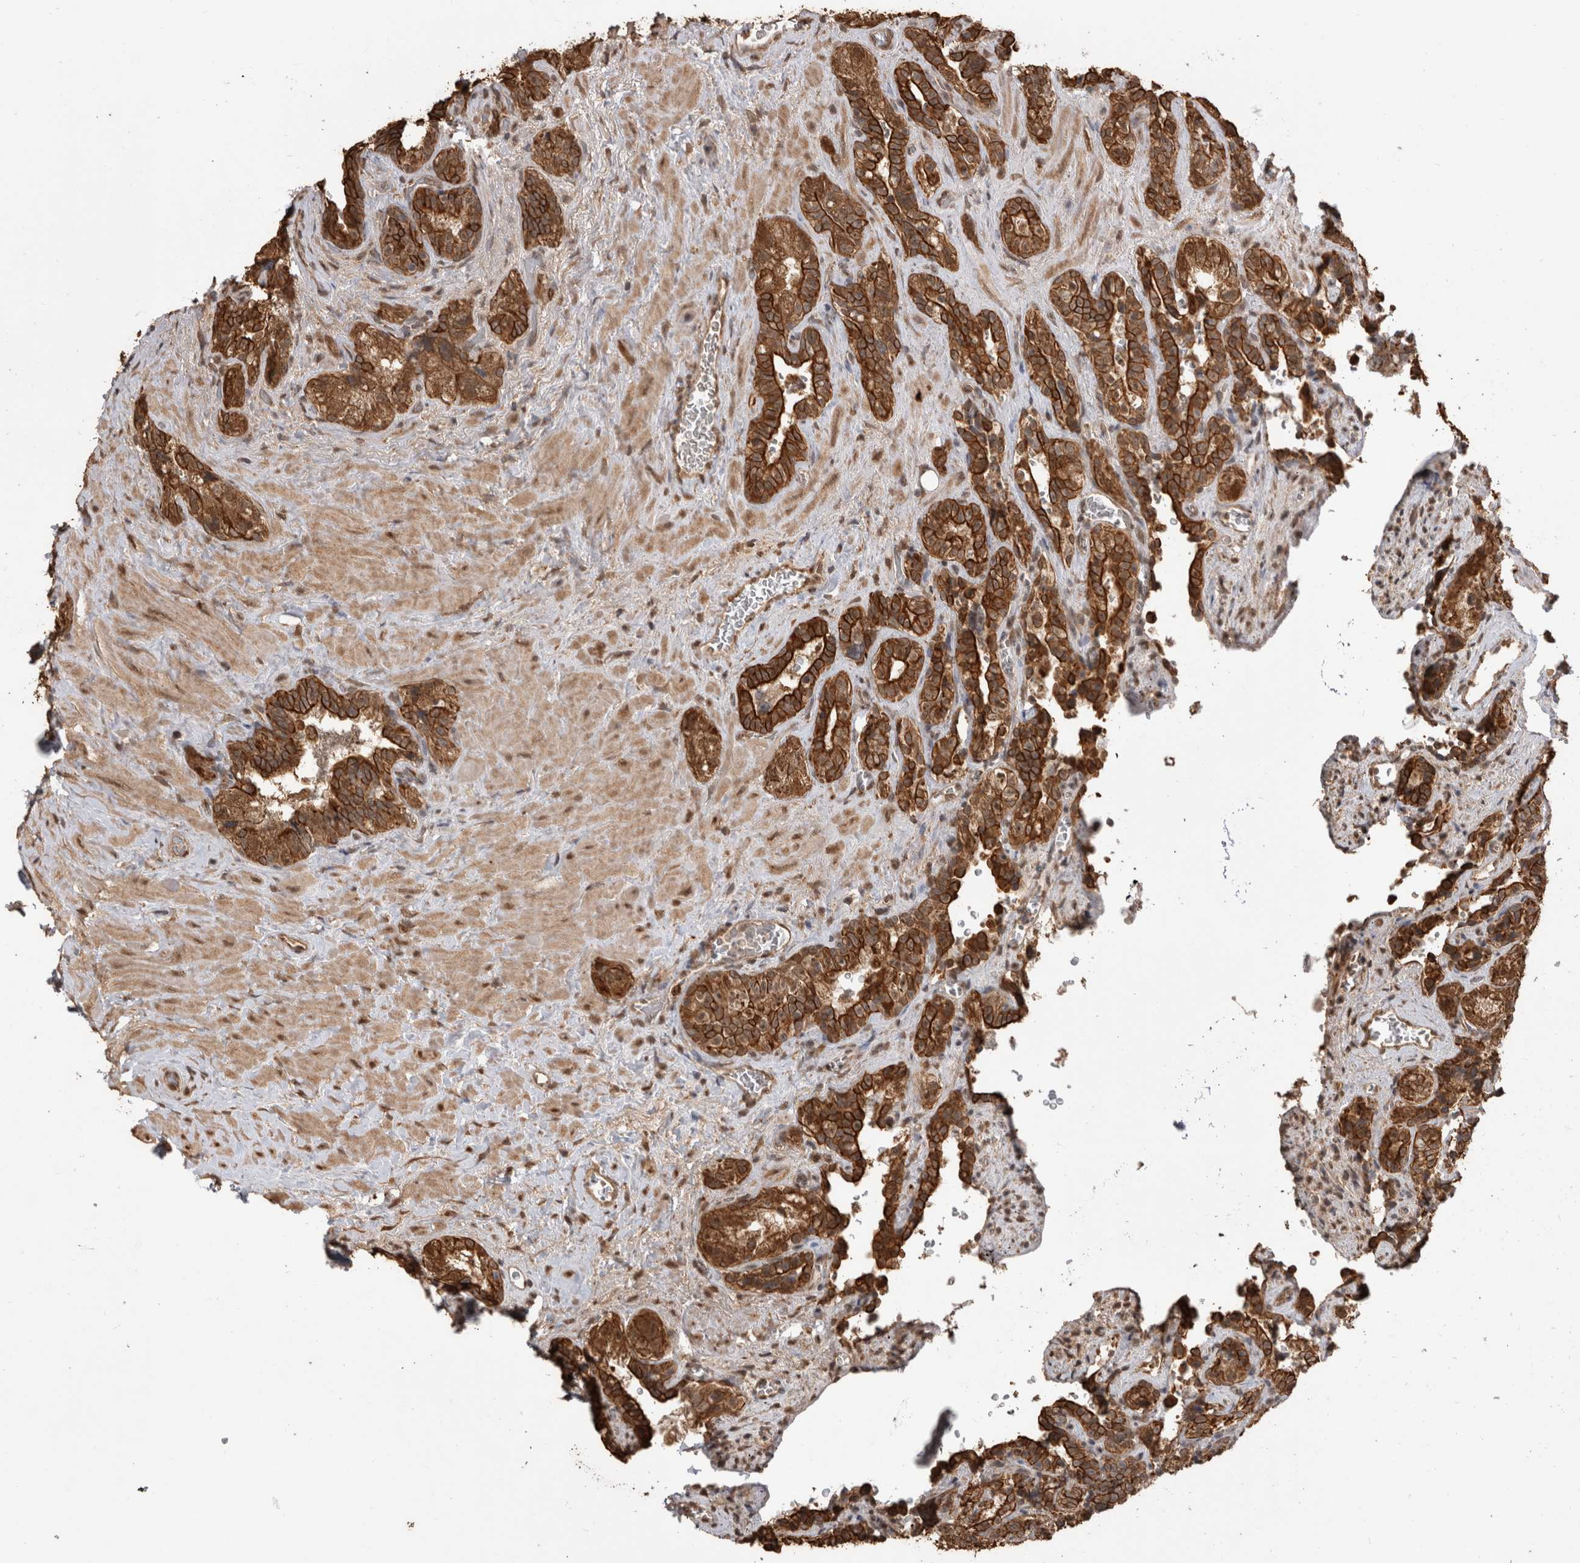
{"staining": {"intensity": "strong", "quantity": ">75%", "location": "cytoplasmic/membranous"}, "tissue": "seminal vesicle", "cell_type": "Glandular cells", "image_type": "normal", "snomed": [{"axis": "morphology", "description": "Normal tissue, NOS"}, {"axis": "topography", "description": "Prostate"}, {"axis": "topography", "description": "Seminal veicle"}], "caption": "Immunohistochemistry (DAB) staining of benign seminal vesicle demonstrates strong cytoplasmic/membranous protein positivity in about >75% of glandular cells. Nuclei are stained in blue.", "gene": "PAK4", "patient": {"sex": "male", "age": 67}}